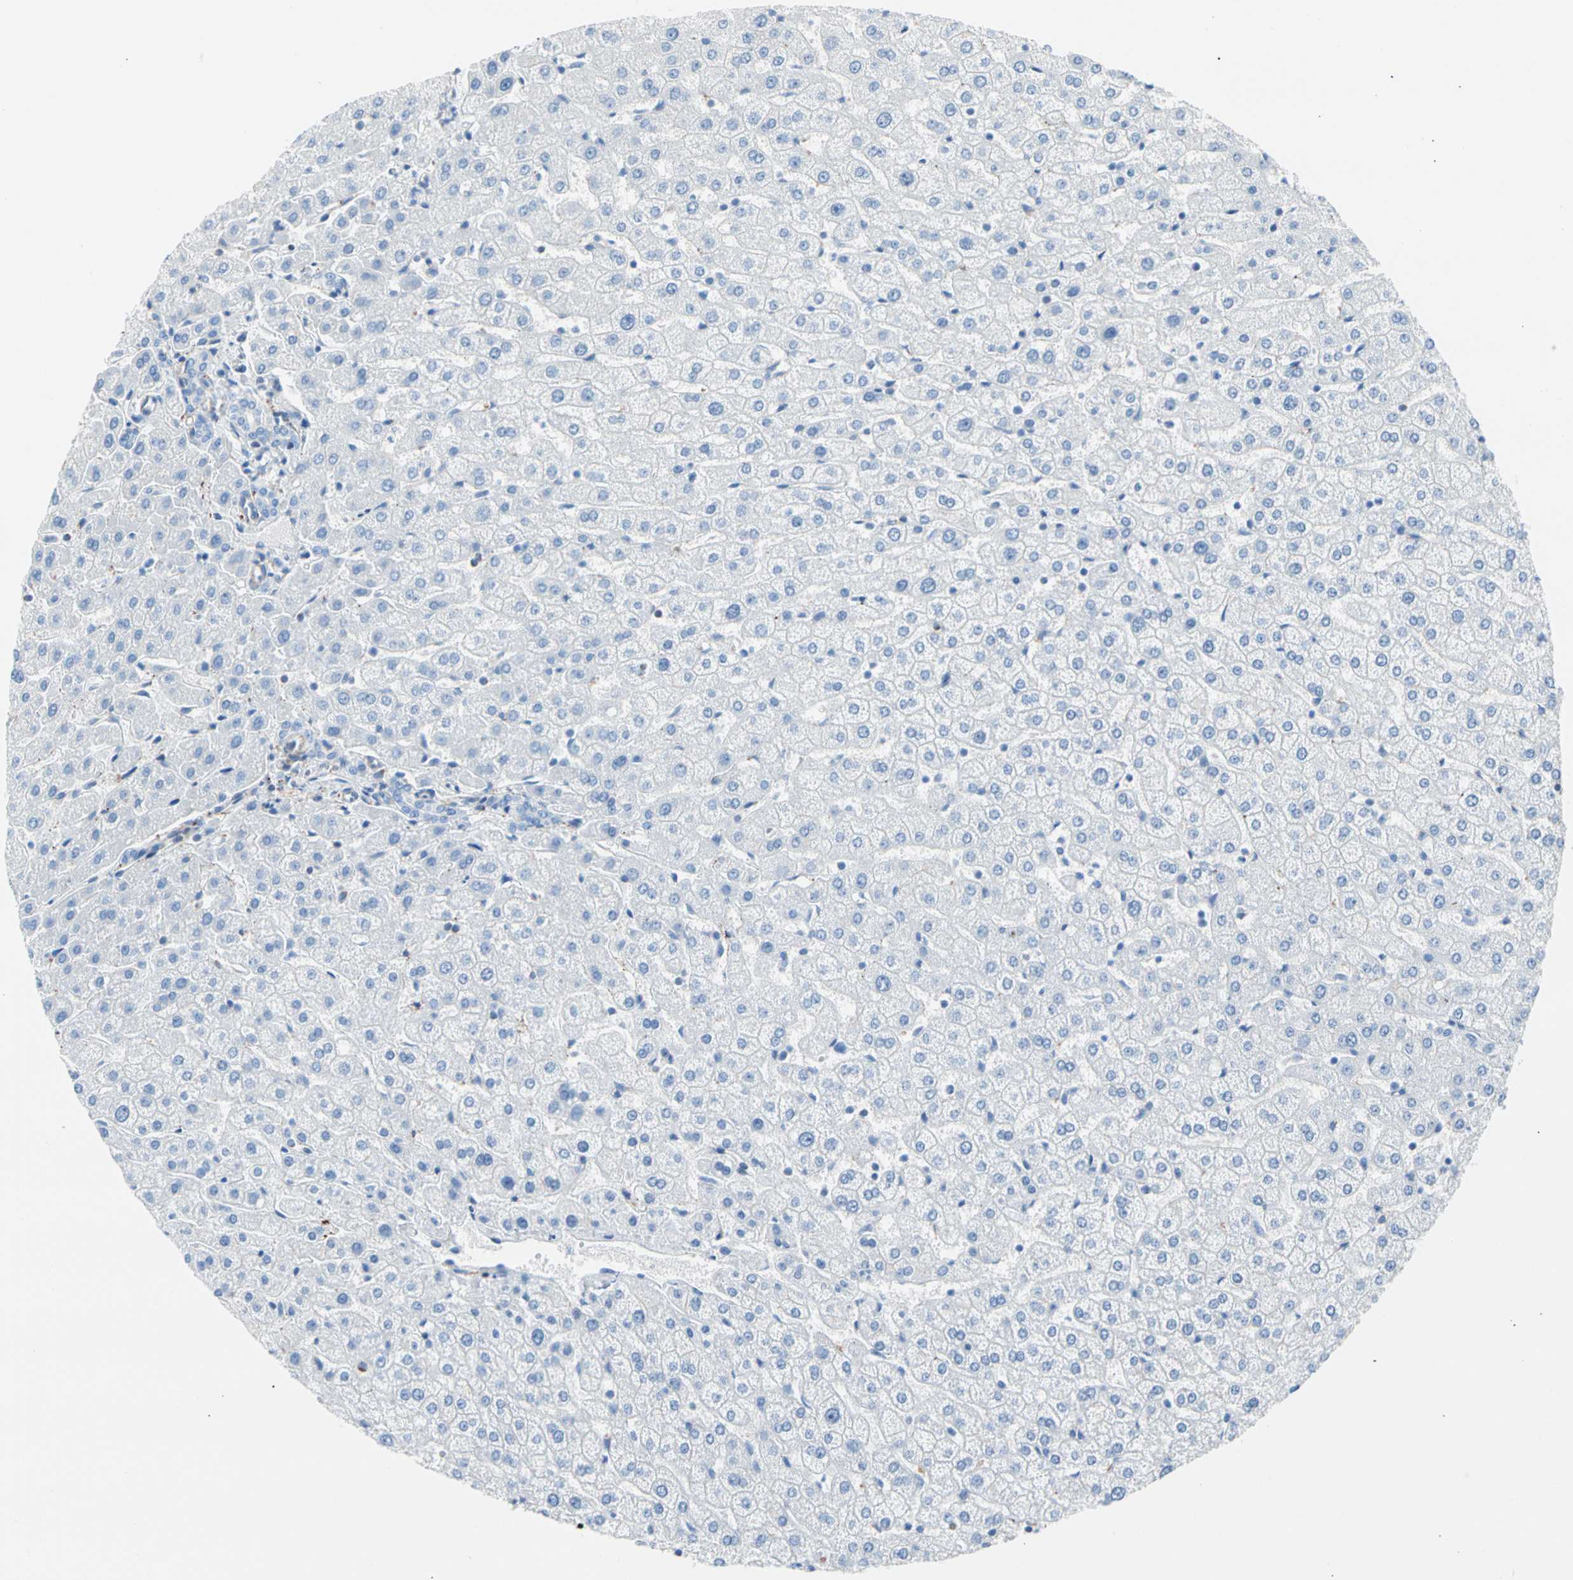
{"staining": {"intensity": "negative", "quantity": "none", "location": "none"}, "tissue": "liver", "cell_type": "Cholangiocytes", "image_type": "normal", "snomed": [{"axis": "morphology", "description": "Normal tissue, NOS"}, {"axis": "morphology", "description": "Fibrosis, NOS"}, {"axis": "topography", "description": "Liver"}], "caption": "DAB immunohistochemical staining of unremarkable liver exhibits no significant staining in cholangiocytes.", "gene": "HK1", "patient": {"sex": "female", "age": 29}}